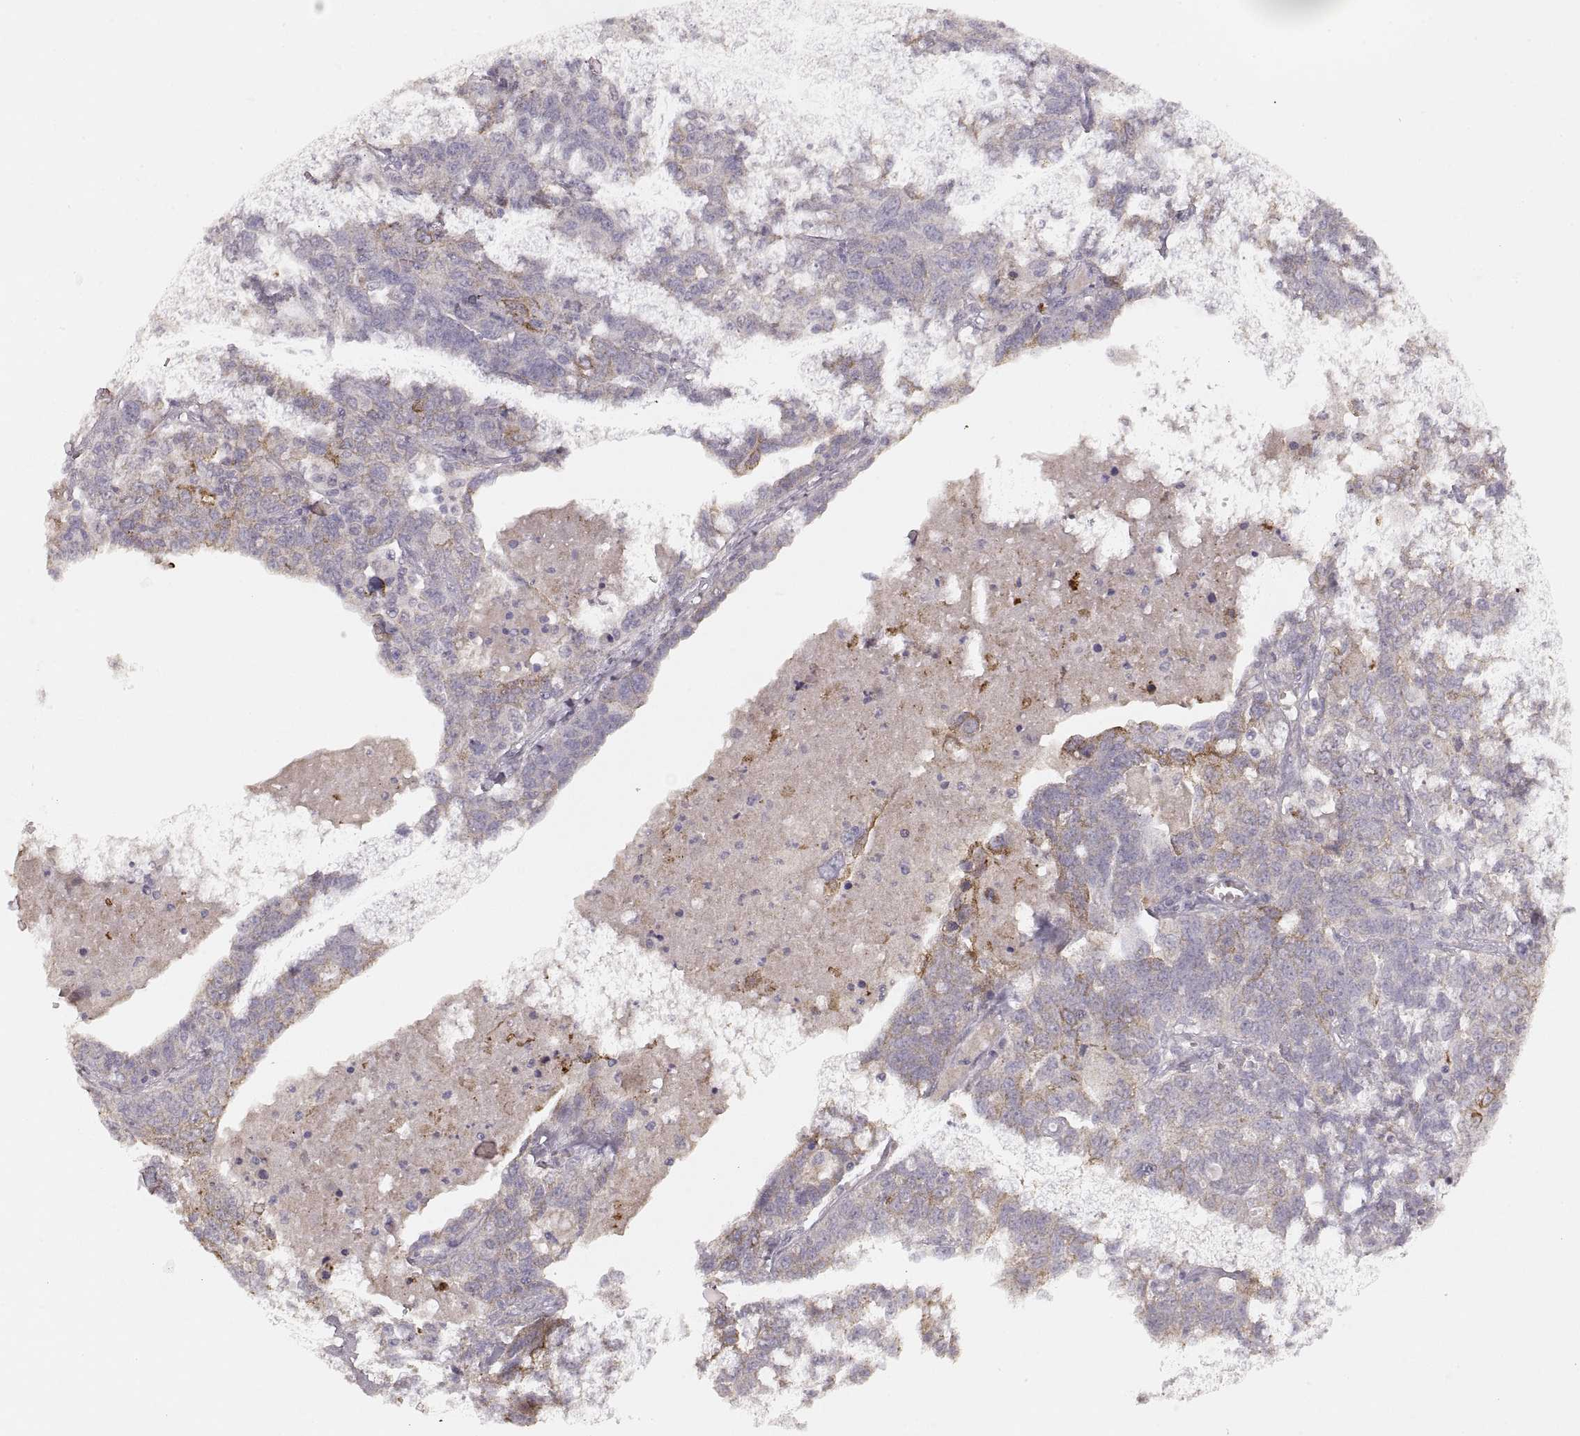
{"staining": {"intensity": "strong", "quantity": "<25%", "location": "cytoplasmic/membranous"}, "tissue": "ovarian cancer", "cell_type": "Tumor cells", "image_type": "cancer", "snomed": [{"axis": "morphology", "description": "Cystadenocarcinoma, serous, NOS"}, {"axis": "topography", "description": "Ovary"}], "caption": "Immunohistochemistry (IHC) of human ovarian cancer reveals medium levels of strong cytoplasmic/membranous staining in about <25% of tumor cells. Nuclei are stained in blue.", "gene": "LAMC2", "patient": {"sex": "female", "age": 71}}